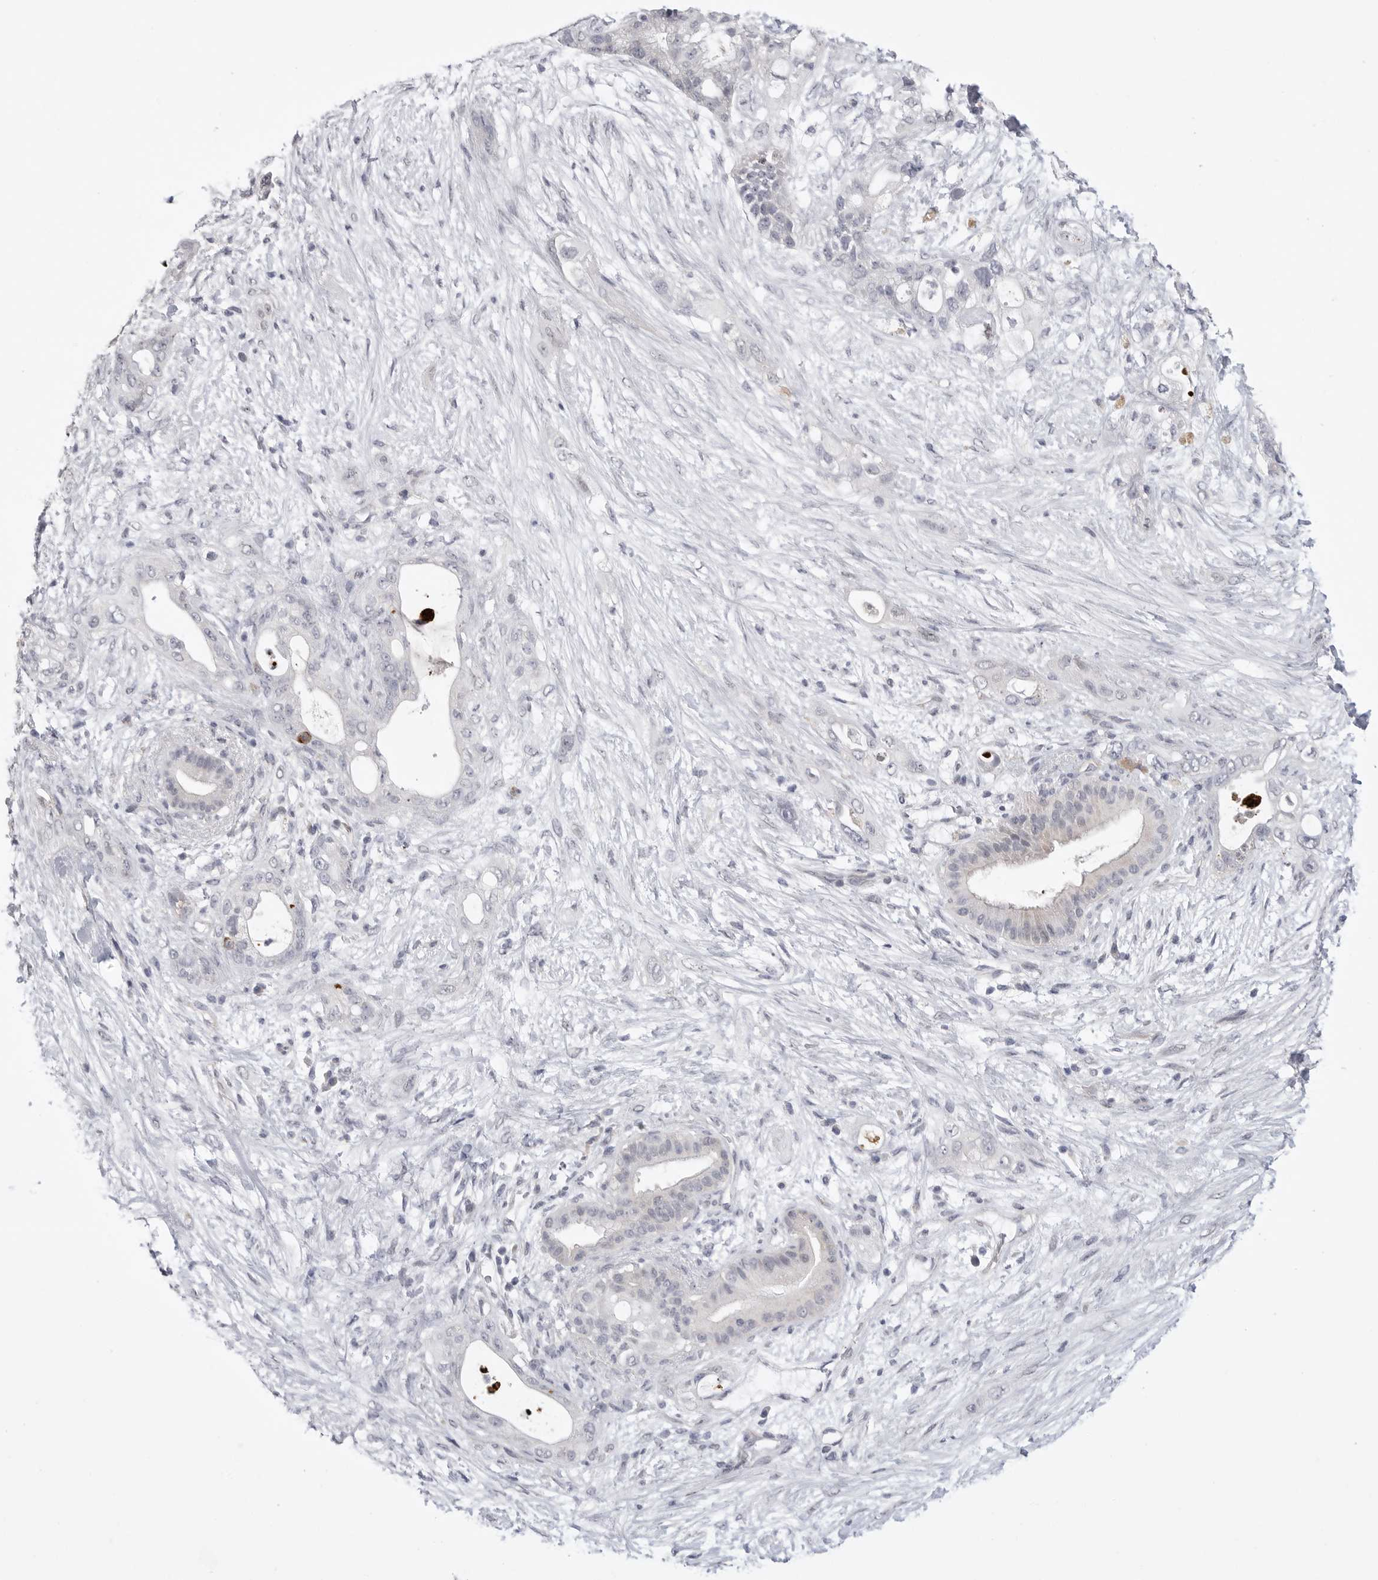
{"staining": {"intensity": "negative", "quantity": "none", "location": "none"}, "tissue": "pancreatic cancer", "cell_type": "Tumor cells", "image_type": "cancer", "snomed": [{"axis": "morphology", "description": "Adenocarcinoma, NOS"}, {"axis": "topography", "description": "Pancreas"}], "caption": "Tumor cells are negative for protein expression in human pancreatic cancer (adenocarcinoma).", "gene": "FBXO43", "patient": {"sex": "male", "age": 53}}